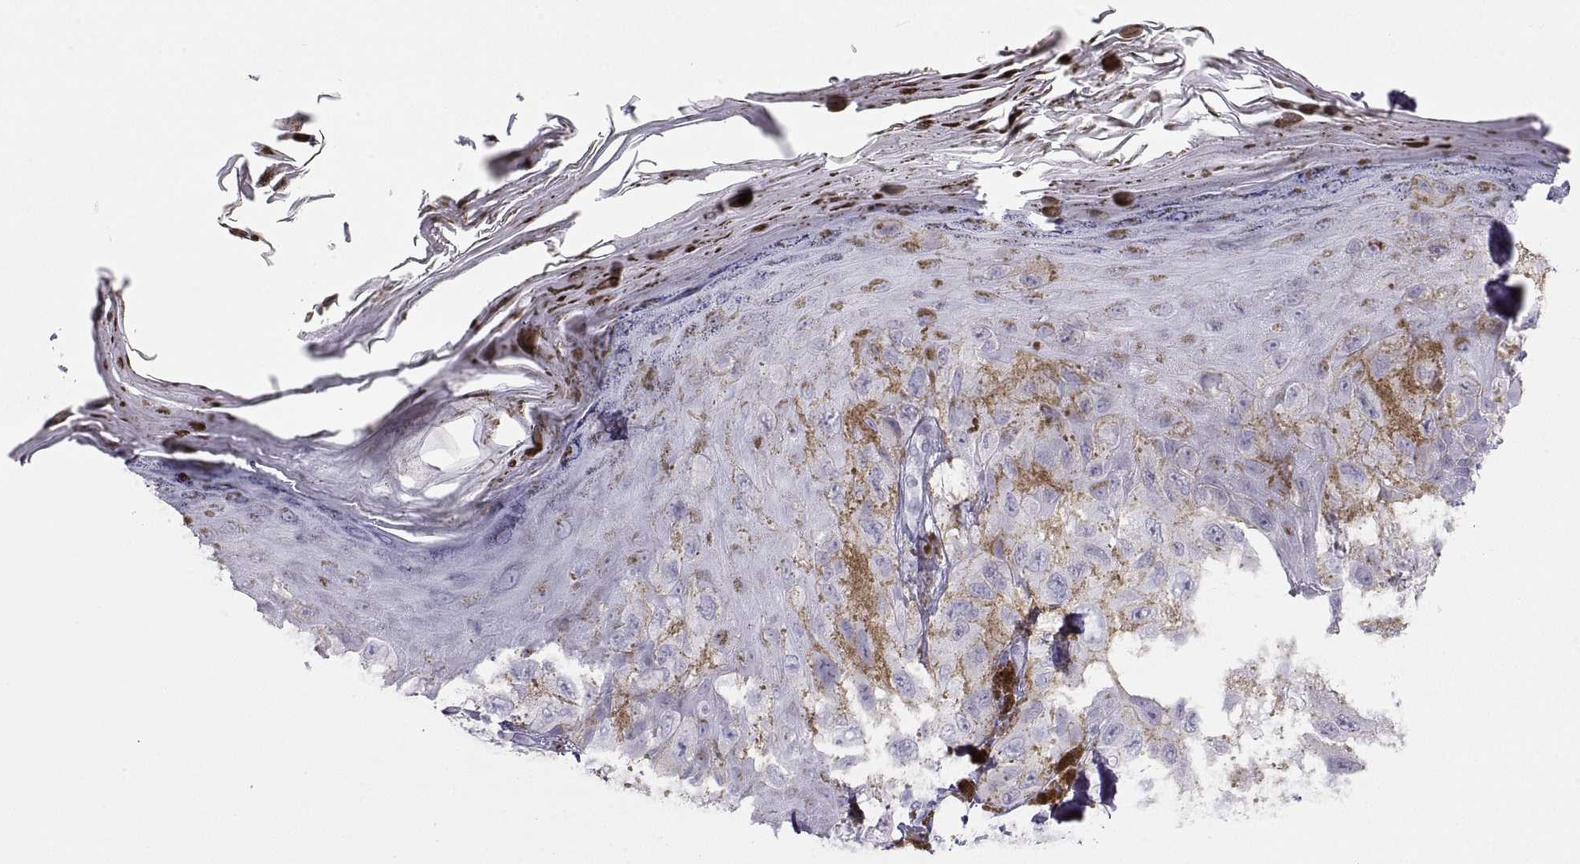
{"staining": {"intensity": "negative", "quantity": "none", "location": "none"}, "tissue": "melanoma", "cell_type": "Tumor cells", "image_type": "cancer", "snomed": [{"axis": "morphology", "description": "Malignant melanoma, NOS"}, {"axis": "topography", "description": "Skin"}], "caption": "Micrograph shows no protein expression in tumor cells of malignant melanoma tissue.", "gene": "SEMG1", "patient": {"sex": "male", "age": 36}}